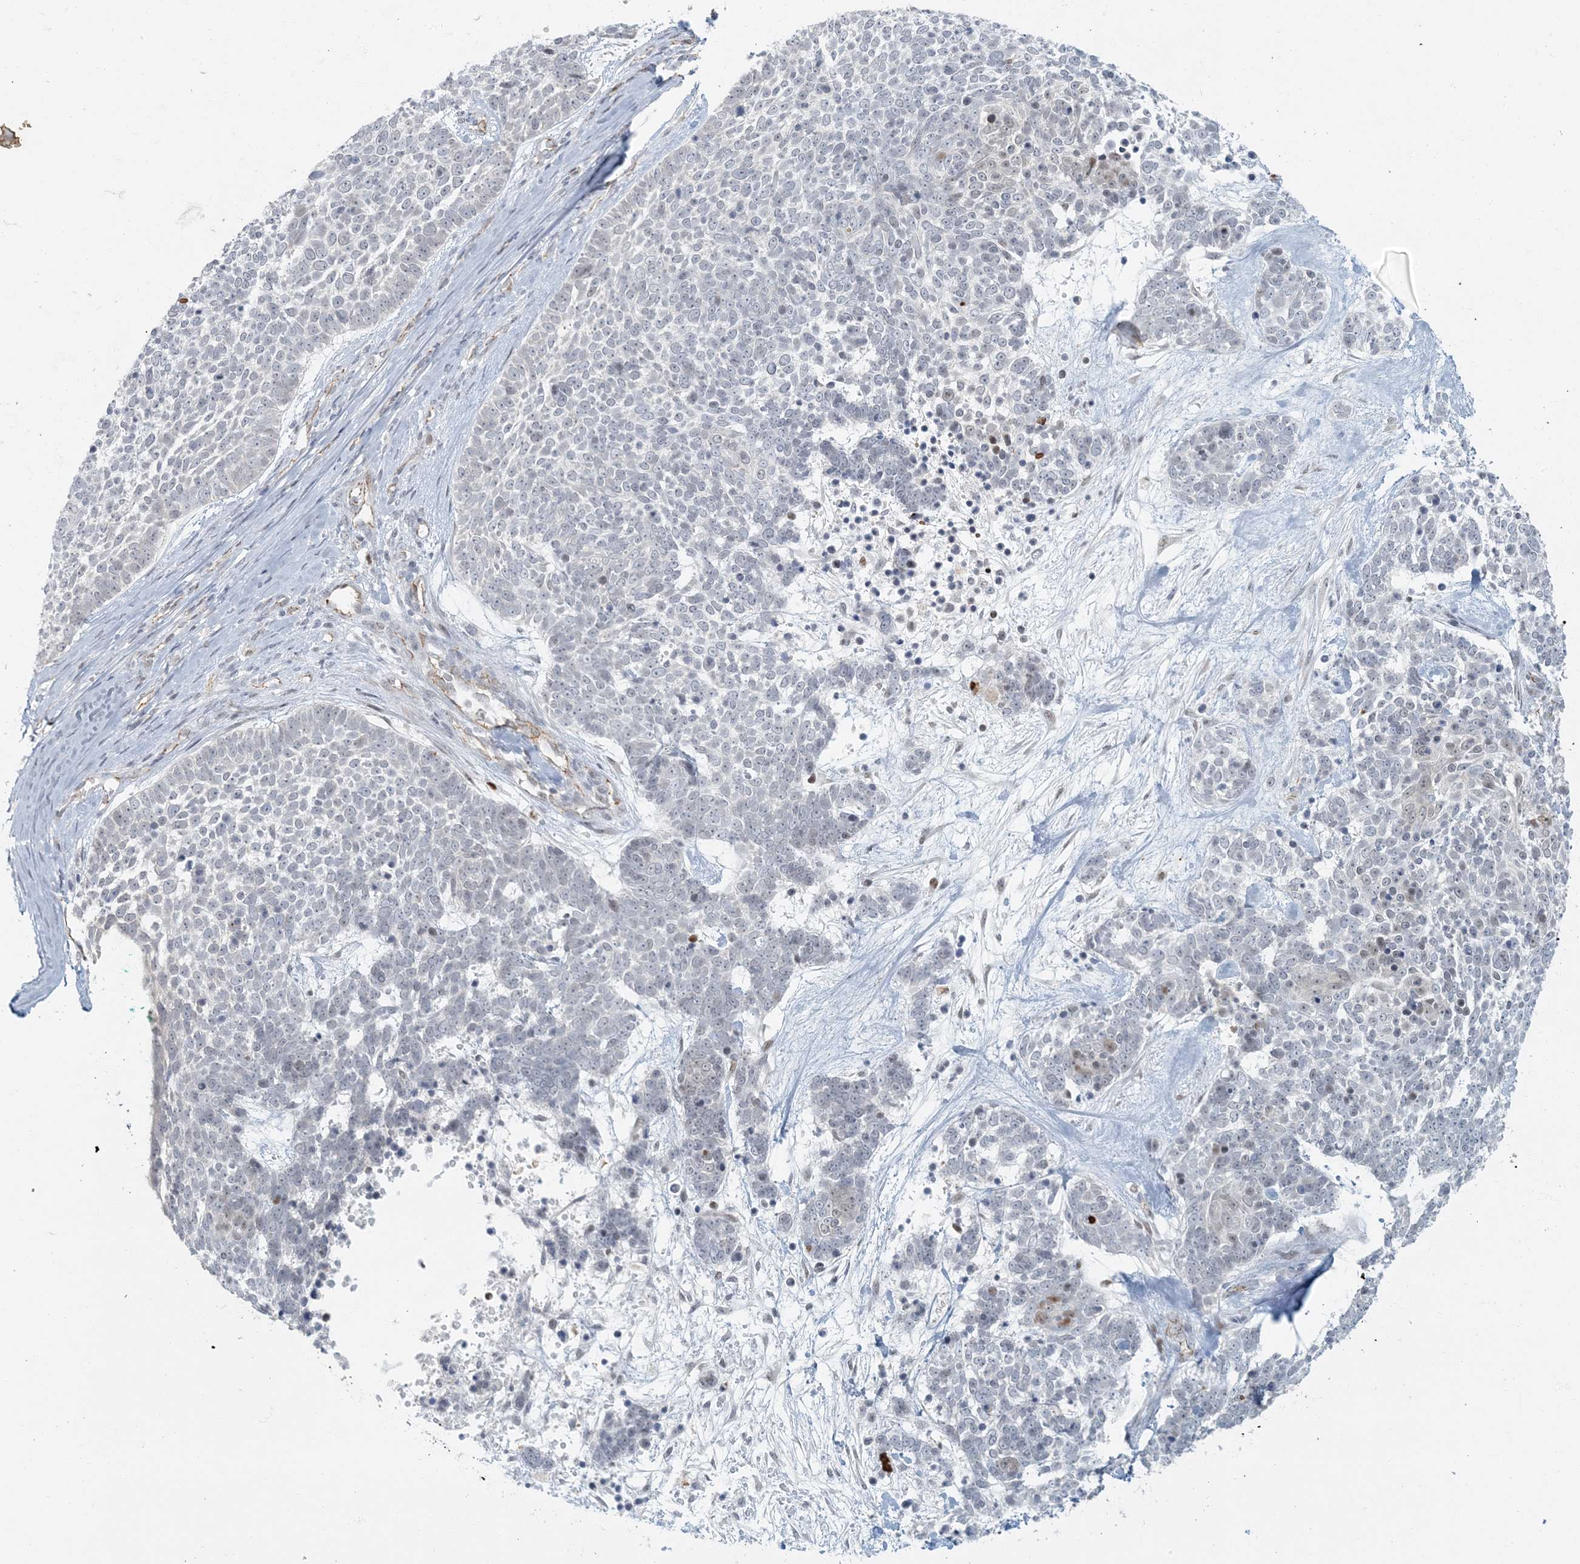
{"staining": {"intensity": "negative", "quantity": "none", "location": "none"}, "tissue": "skin cancer", "cell_type": "Tumor cells", "image_type": "cancer", "snomed": [{"axis": "morphology", "description": "Basal cell carcinoma"}, {"axis": "topography", "description": "Skin"}], "caption": "There is no significant positivity in tumor cells of skin cancer (basal cell carcinoma).", "gene": "AK9", "patient": {"sex": "female", "age": 81}}